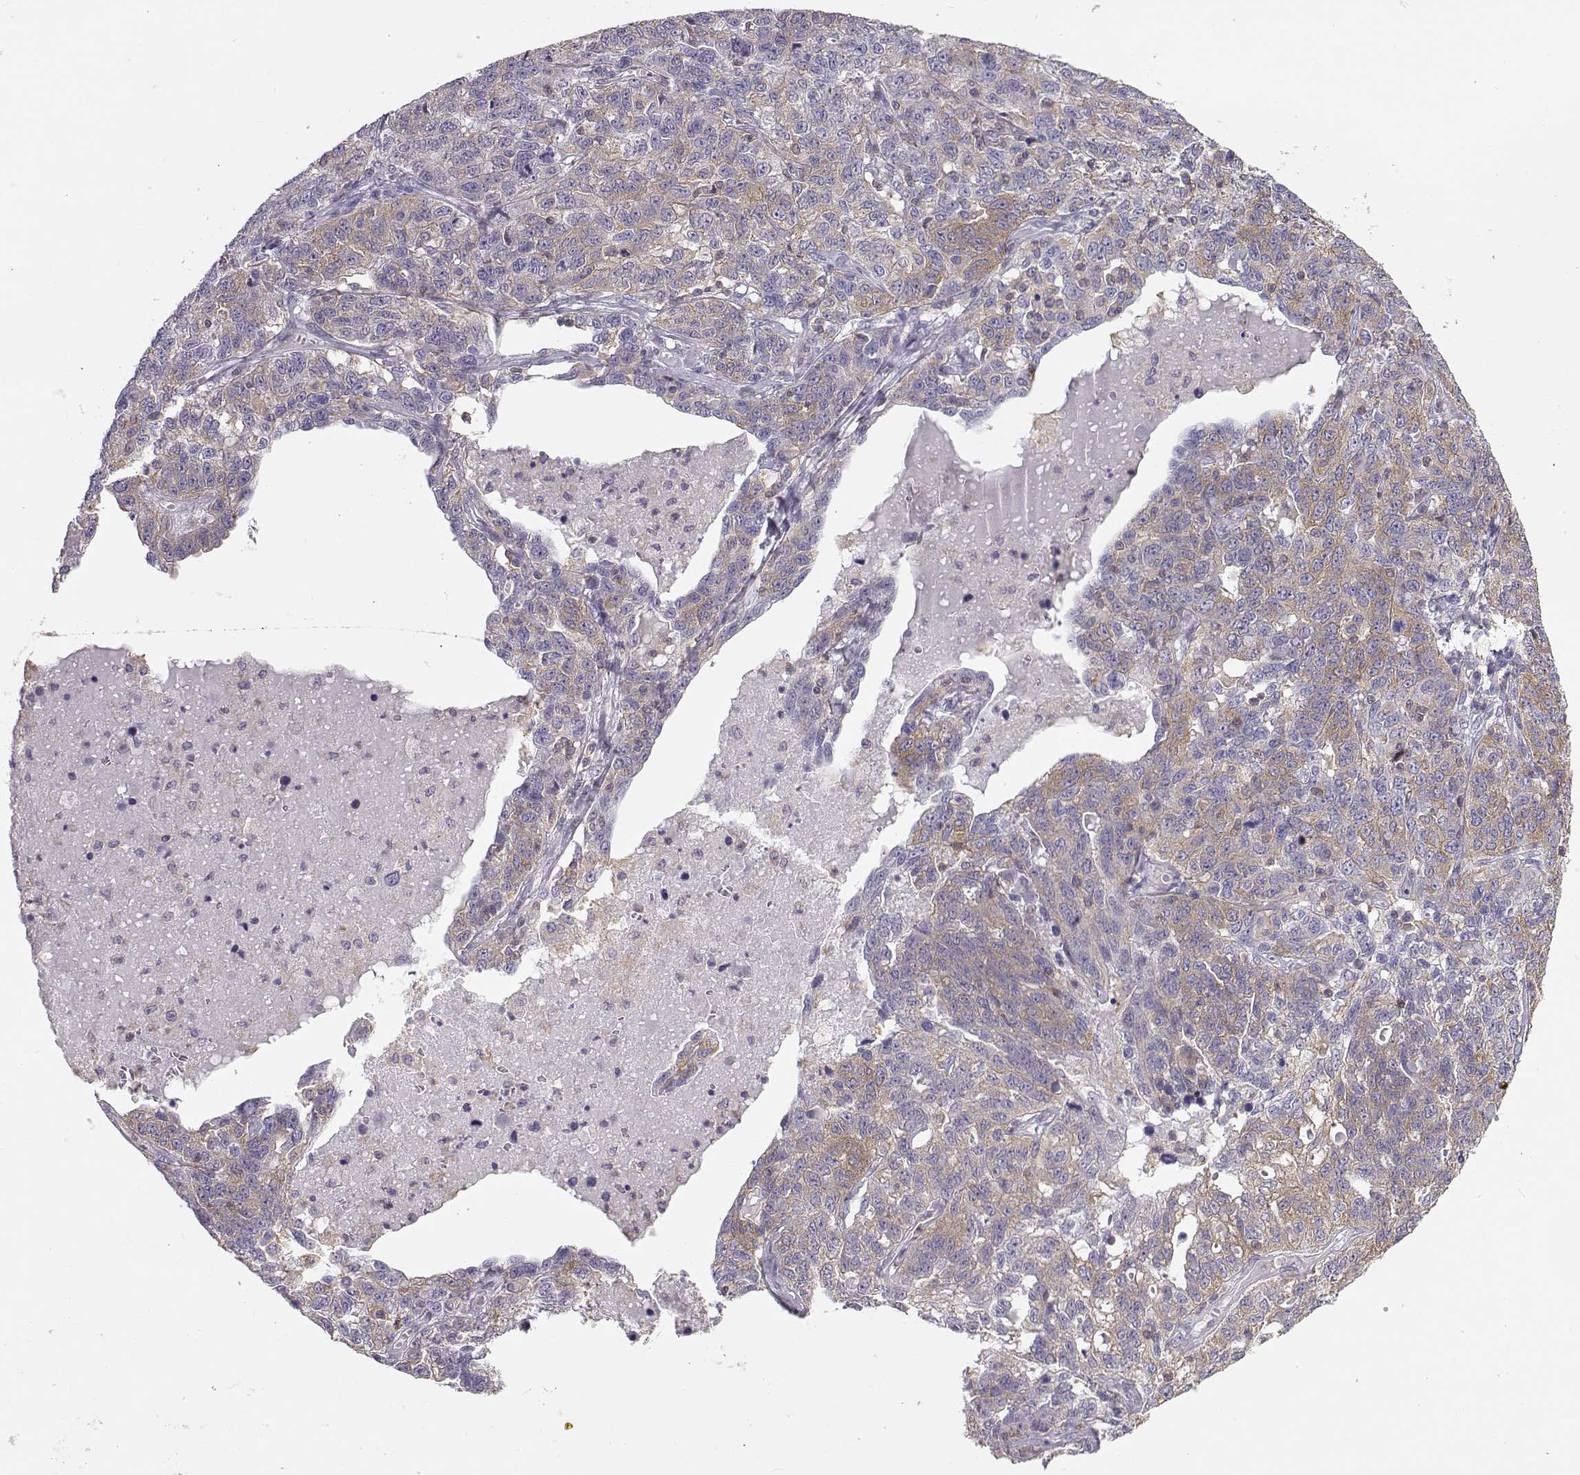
{"staining": {"intensity": "moderate", "quantity": "<25%", "location": "cytoplasmic/membranous"}, "tissue": "ovarian cancer", "cell_type": "Tumor cells", "image_type": "cancer", "snomed": [{"axis": "morphology", "description": "Cystadenocarcinoma, serous, NOS"}, {"axis": "topography", "description": "Ovary"}], "caption": "Immunohistochemical staining of human ovarian cancer exhibits low levels of moderate cytoplasmic/membranous protein expression in approximately <25% of tumor cells. (brown staining indicates protein expression, while blue staining denotes nuclei).", "gene": "DAPL1", "patient": {"sex": "female", "age": 71}}